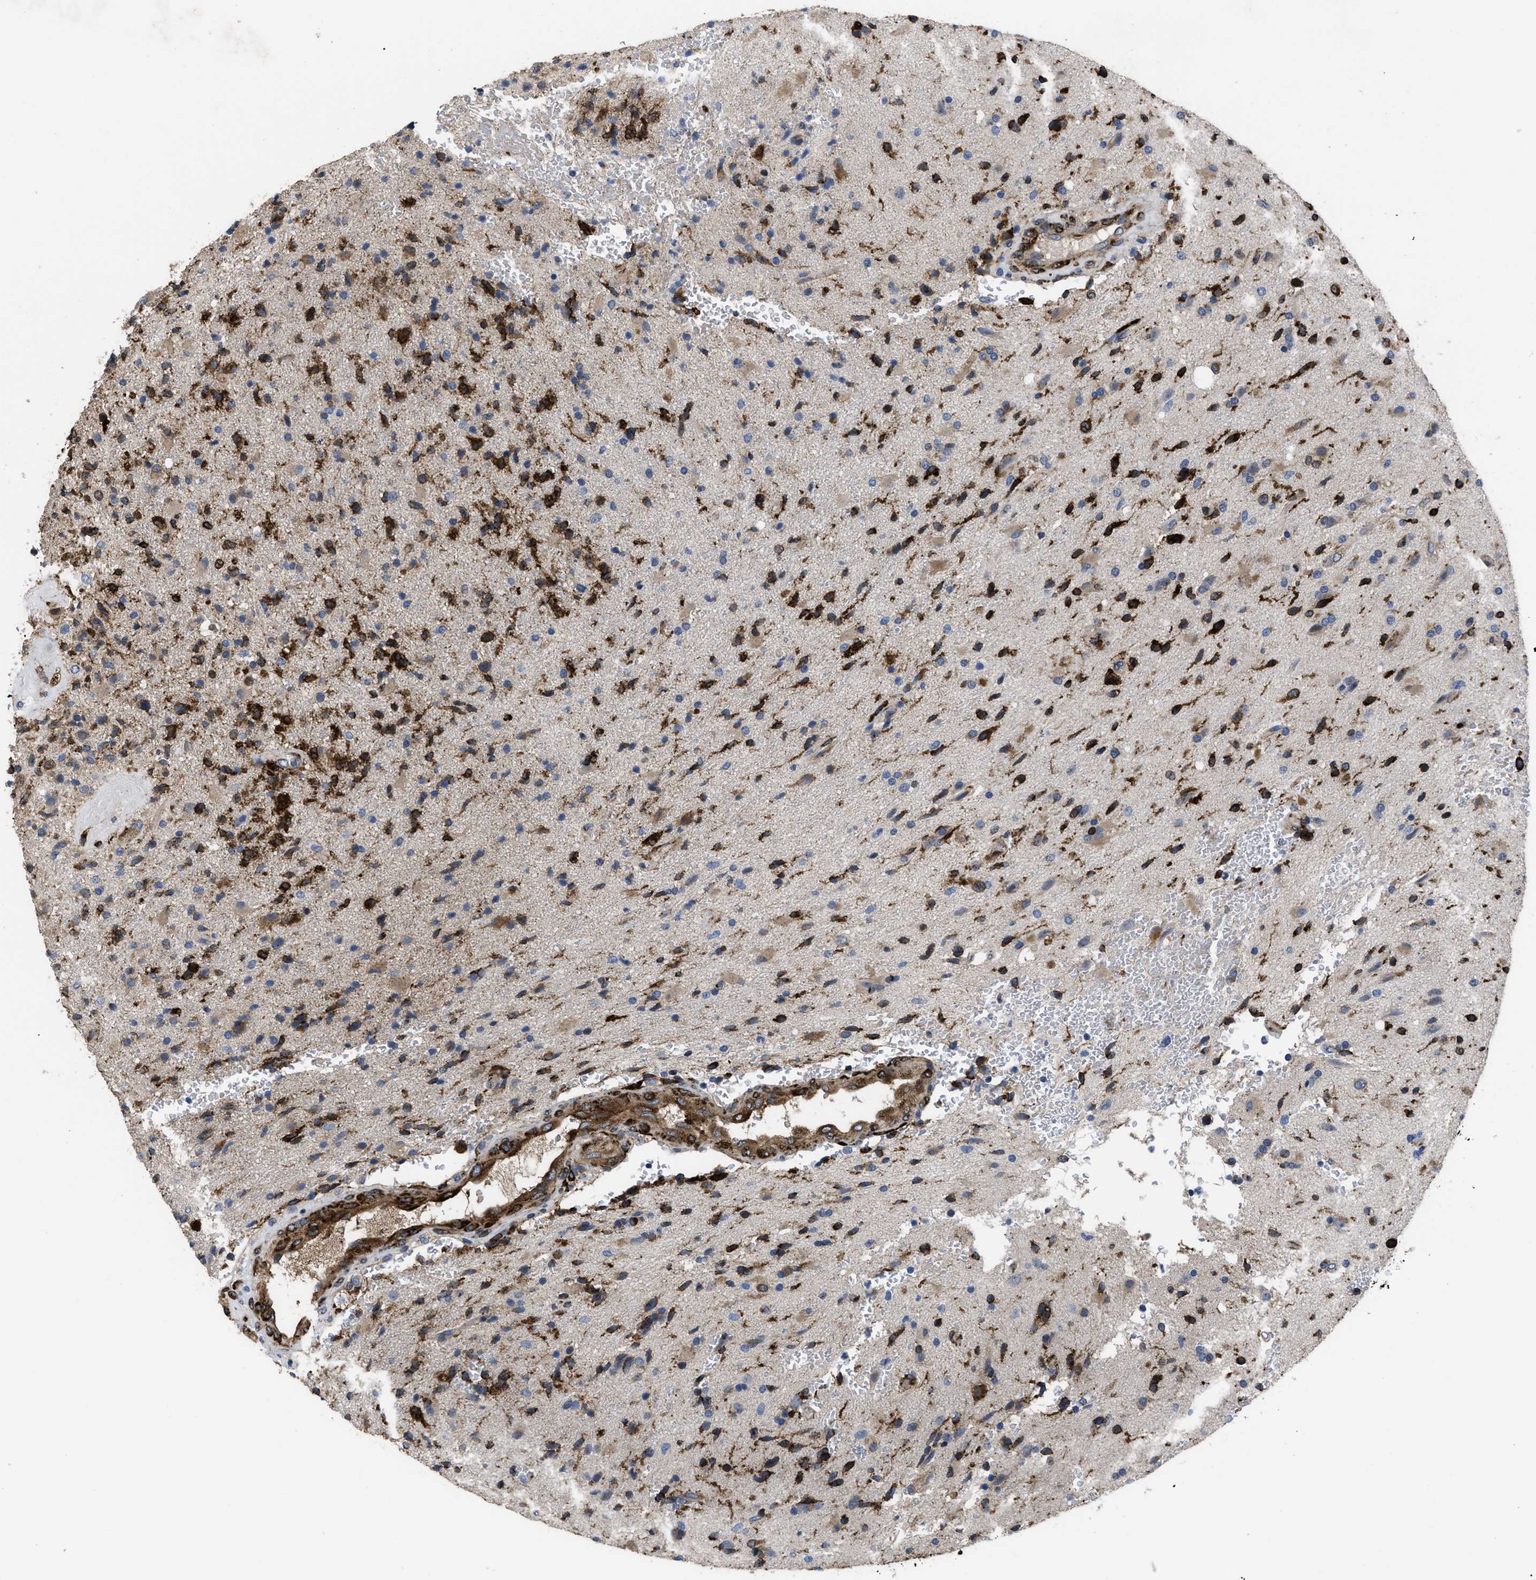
{"staining": {"intensity": "moderate", "quantity": "<25%", "location": "cytoplasmic/membranous"}, "tissue": "glioma", "cell_type": "Tumor cells", "image_type": "cancer", "snomed": [{"axis": "morphology", "description": "Glioma, malignant, High grade"}, {"axis": "topography", "description": "Brain"}], "caption": "Approximately <25% of tumor cells in human malignant glioma (high-grade) show moderate cytoplasmic/membranous protein positivity as visualized by brown immunohistochemical staining.", "gene": "SQLE", "patient": {"sex": "male", "age": 72}}